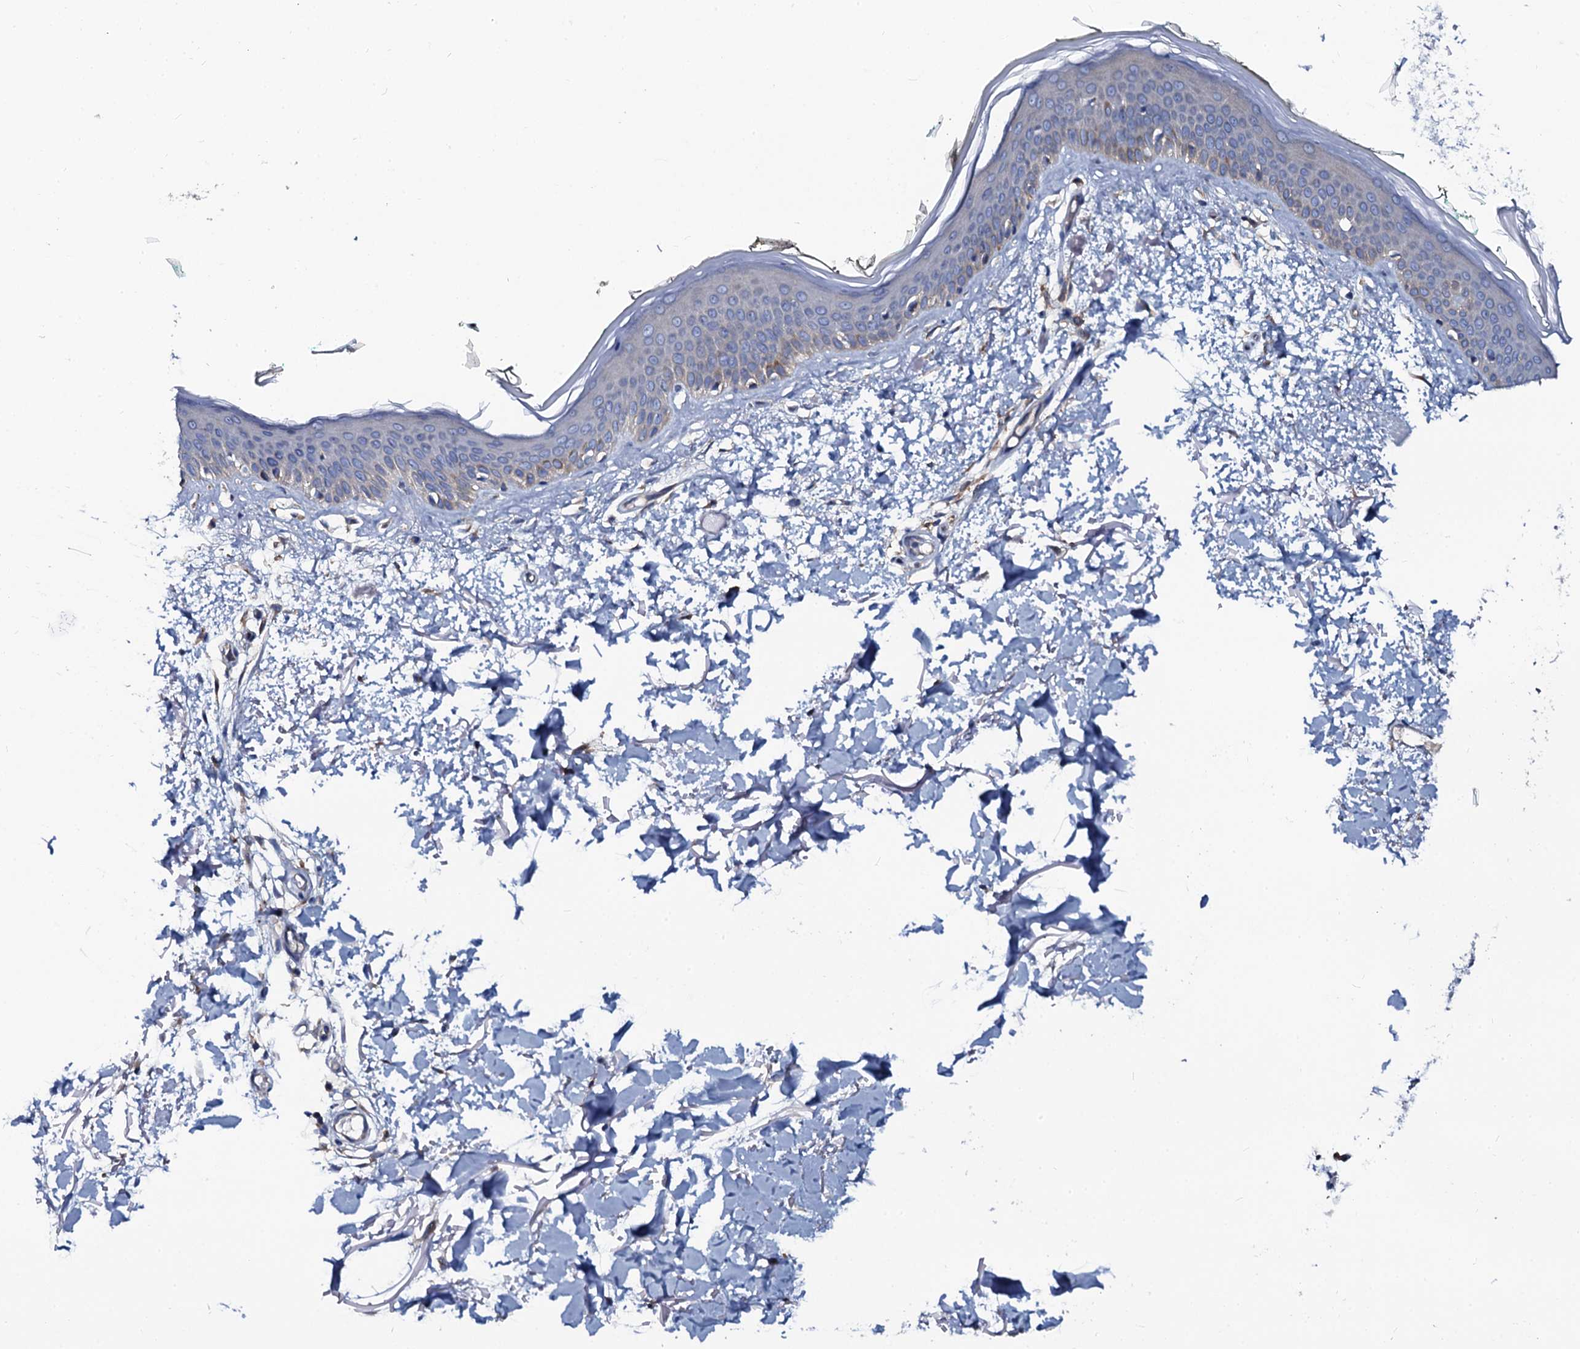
{"staining": {"intensity": "weak", "quantity": "25%-75%", "location": "cytoplasmic/membranous"}, "tissue": "skin", "cell_type": "Fibroblasts", "image_type": "normal", "snomed": [{"axis": "morphology", "description": "Normal tissue, NOS"}, {"axis": "topography", "description": "Skin"}], "caption": "Protein expression analysis of normal skin reveals weak cytoplasmic/membranous positivity in about 25%-75% of fibroblasts.", "gene": "OTOL1", "patient": {"sex": "male", "age": 62}}